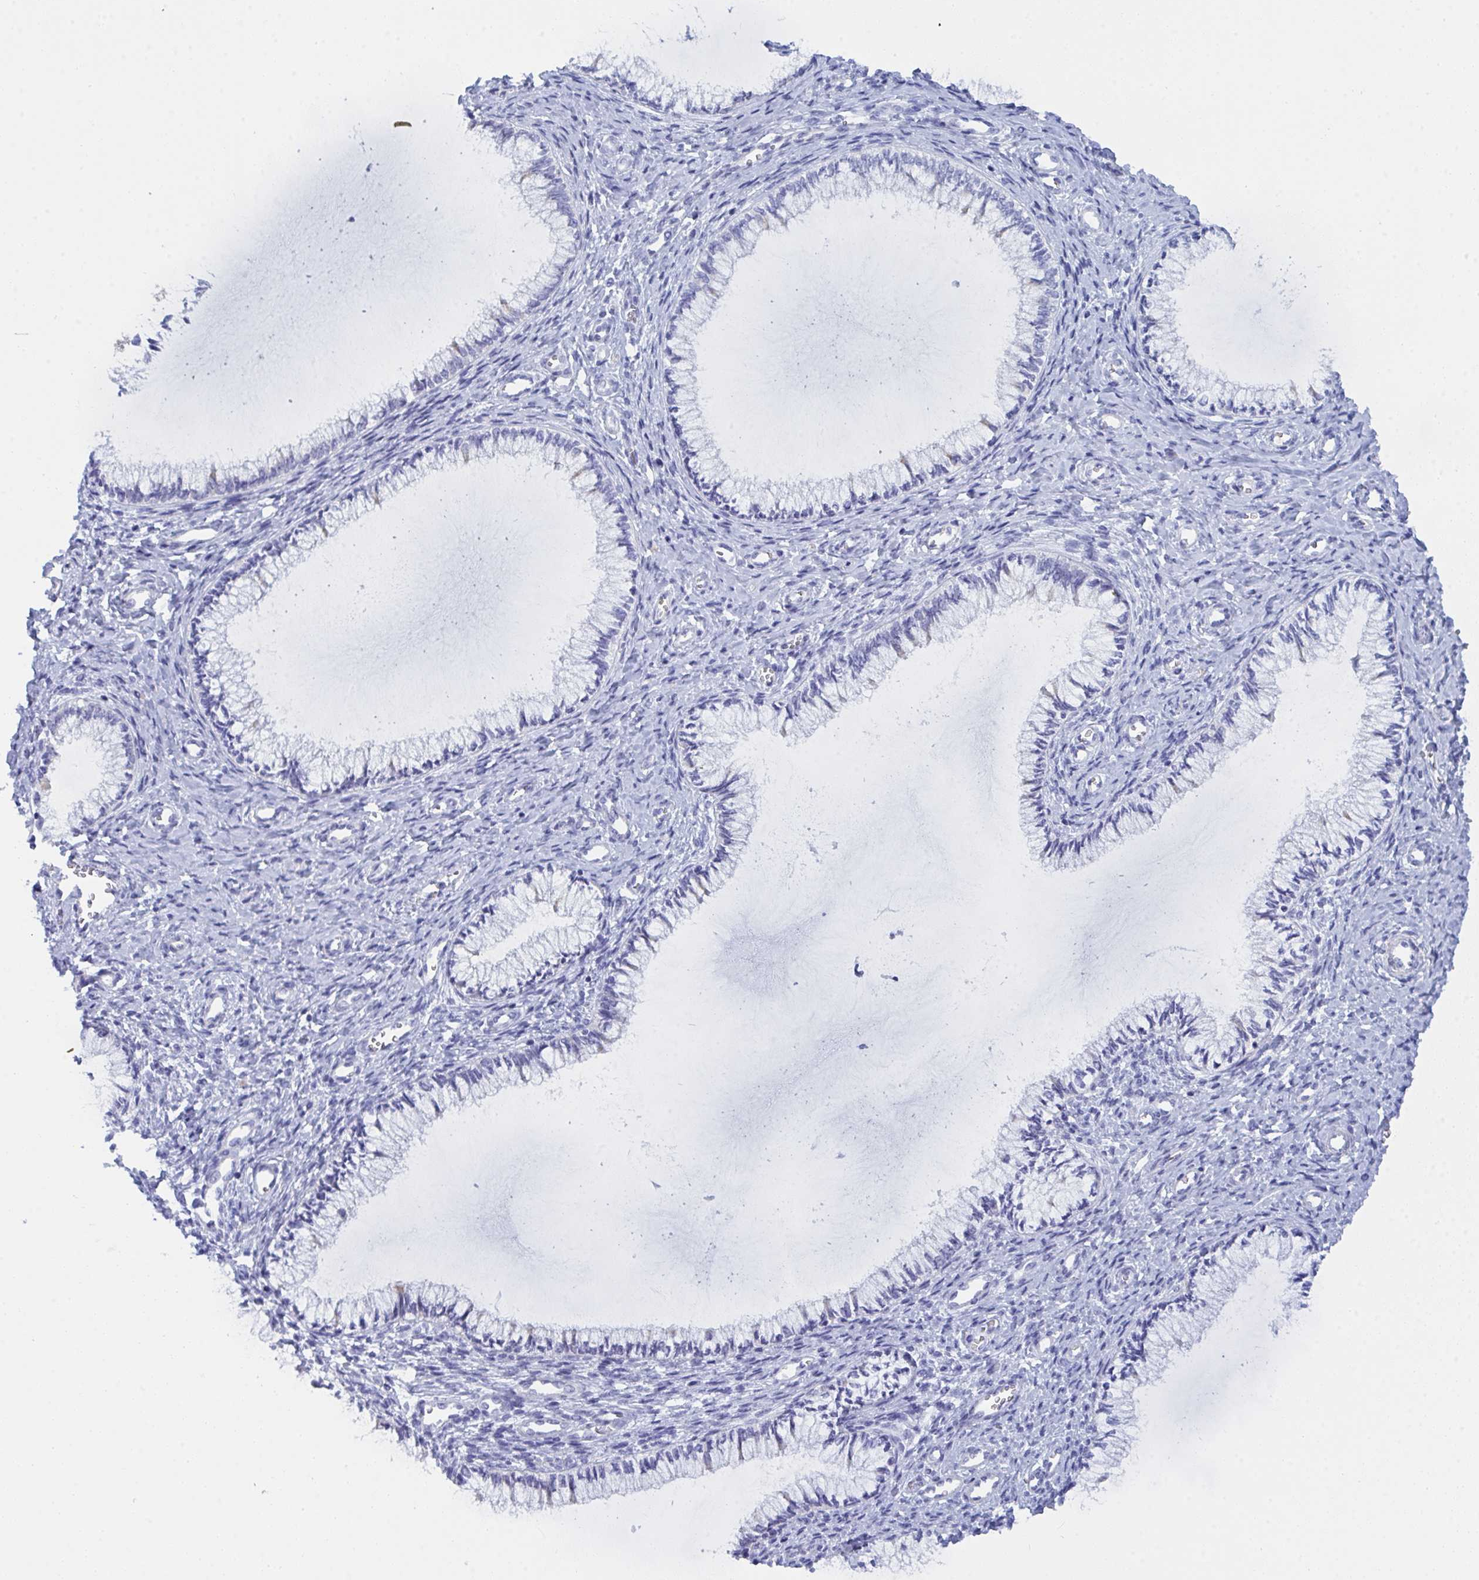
{"staining": {"intensity": "negative", "quantity": "none", "location": "none"}, "tissue": "cervix", "cell_type": "Glandular cells", "image_type": "normal", "snomed": [{"axis": "morphology", "description": "Normal tissue, NOS"}, {"axis": "topography", "description": "Cervix"}], "caption": "Cervix stained for a protein using immunohistochemistry demonstrates no staining glandular cells.", "gene": "CEP170B", "patient": {"sex": "female", "age": 24}}